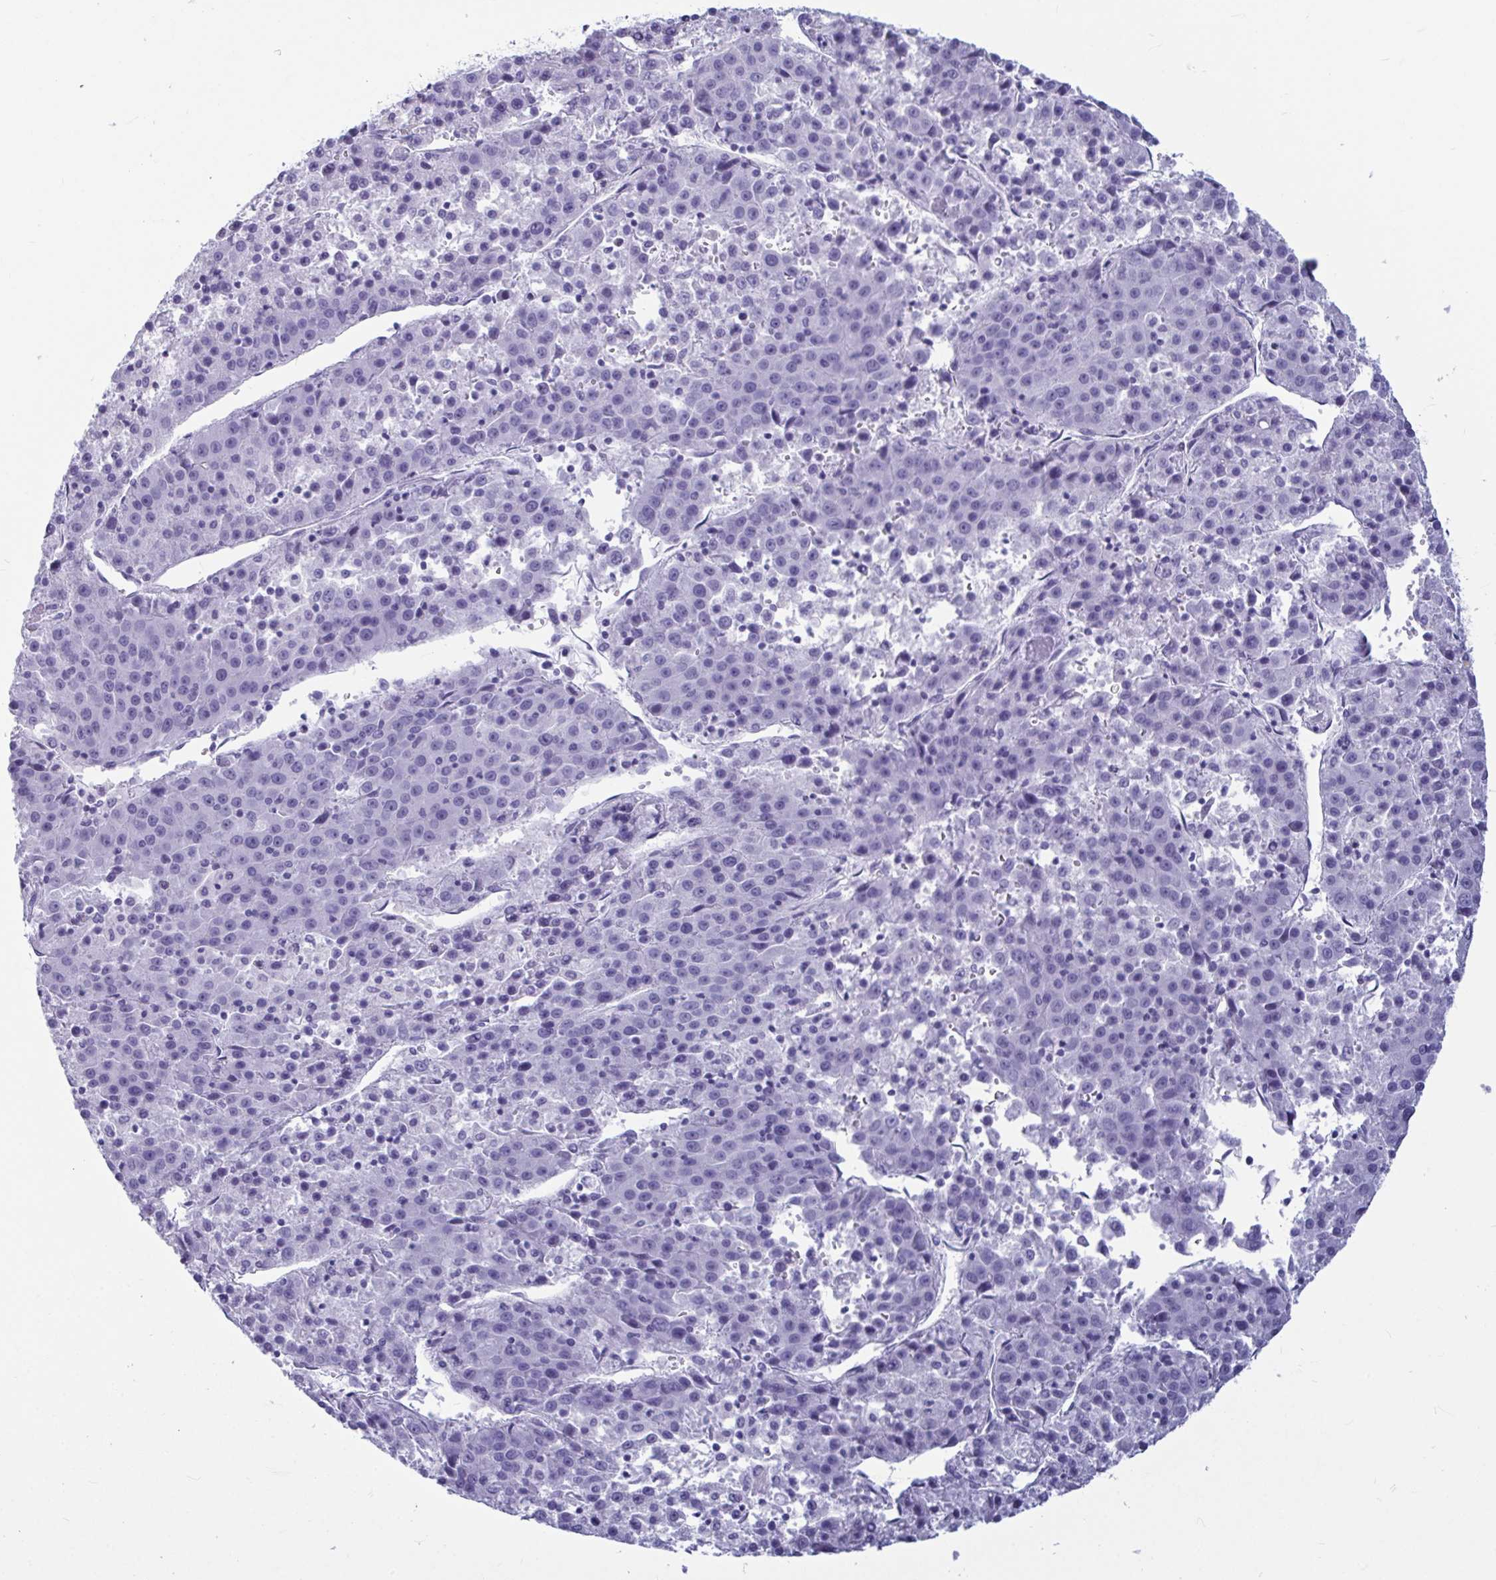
{"staining": {"intensity": "negative", "quantity": "none", "location": "none"}, "tissue": "liver cancer", "cell_type": "Tumor cells", "image_type": "cancer", "snomed": [{"axis": "morphology", "description": "Carcinoma, Hepatocellular, NOS"}, {"axis": "topography", "description": "Liver"}], "caption": "The image demonstrates no significant staining in tumor cells of liver cancer (hepatocellular carcinoma).", "gene": "OR5J2", "patient": {"sex": "female", "age": 53}}